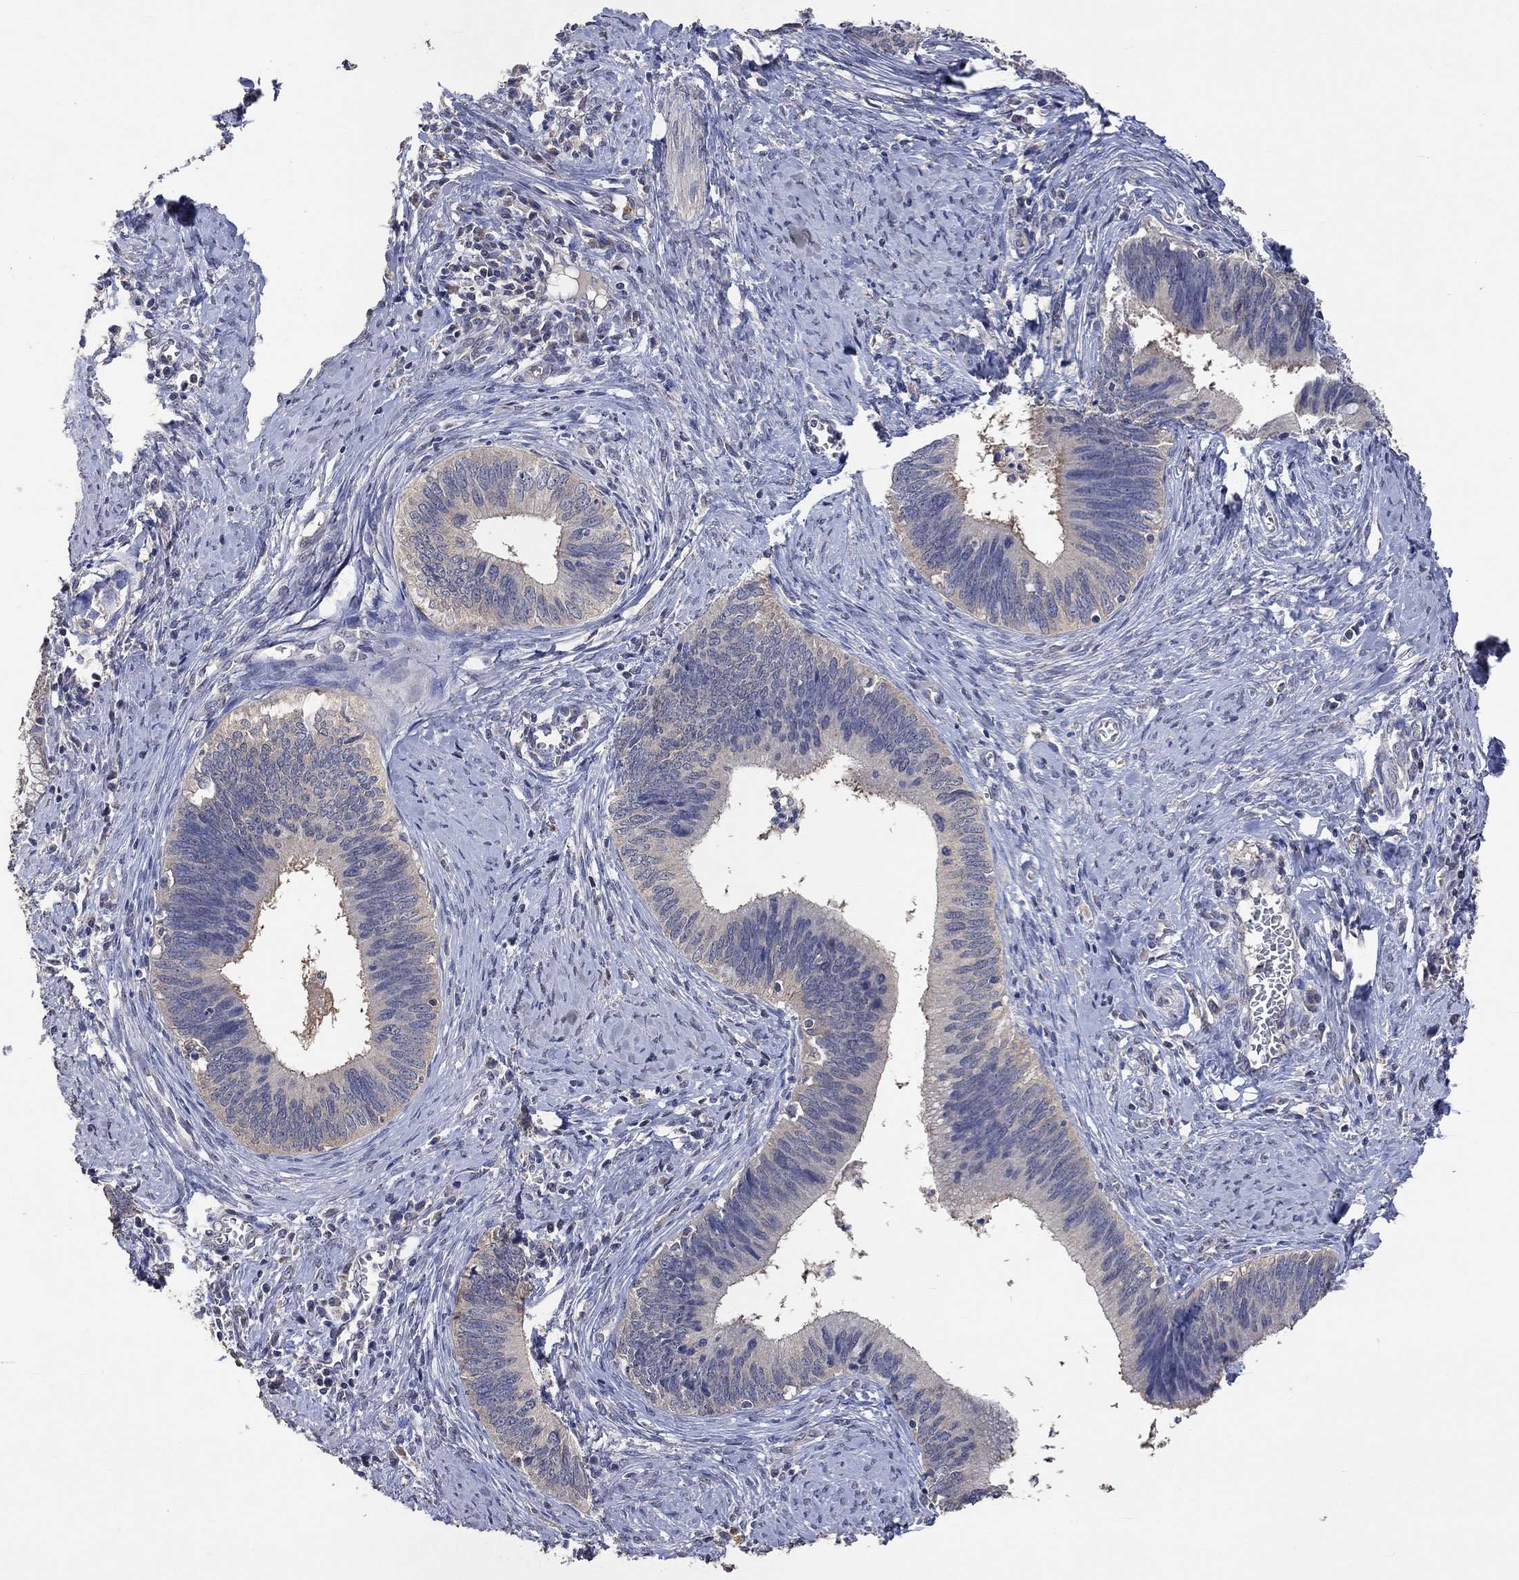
{"staining": {"intensity": "negative", "quantity": "none", "location": "none"}, "tissue": "cervical cancer", "cell_type": "Tumor cells", "image_type": "cancer", "snomed": [{"axis": "morphology", "description": "Adenocarcinoma, NOS"}, {"axis": "topography", "description": "Cervix"}], "caption": "DAB (3,3'-diaminobenzidine) immunohistochemical staining of cervical adenocarcinoma displays no significant expression in tumor cells.", "gene": "PTPN20", "patient": {"sex": "female", "age": 42}}